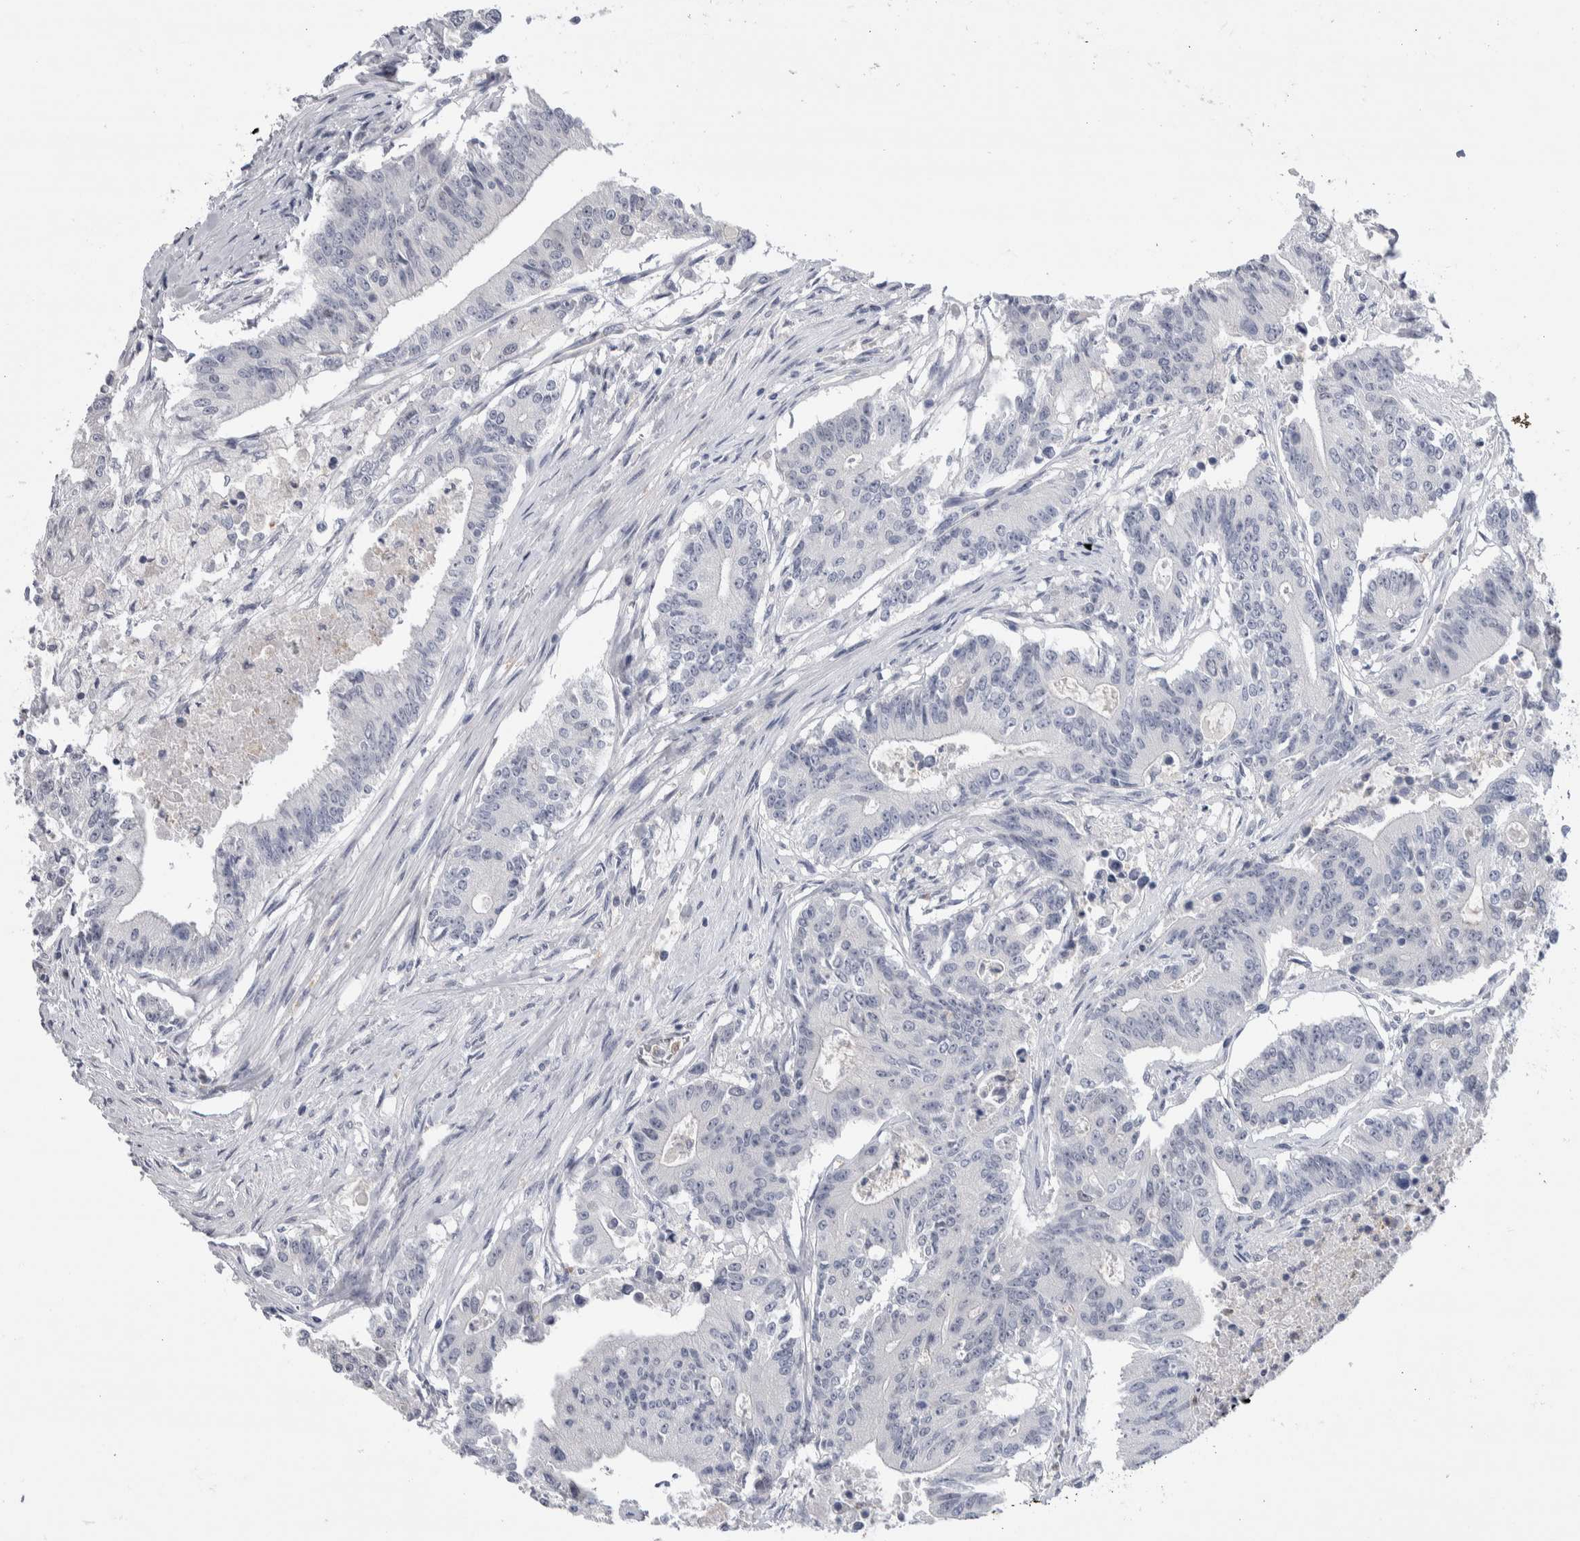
{"staining": {"intensity": "negative", "quantity": "none", "location": "none"}, "tissue": "colorectal cancer", "cell_type": "Tumor cells", "image_type": "cancer", "snomed": [{"axis": "morphology", "description": "Adenocarcinoma, NOS"}, {"axis": "topography", "description": "Colon"}], "caption": "Tumor cells are negative for protein expression in human colorectal cancer (adenocarcinoma).", "gene": "LURAP1L", "patient": {"sex": "female", "age": 77}}